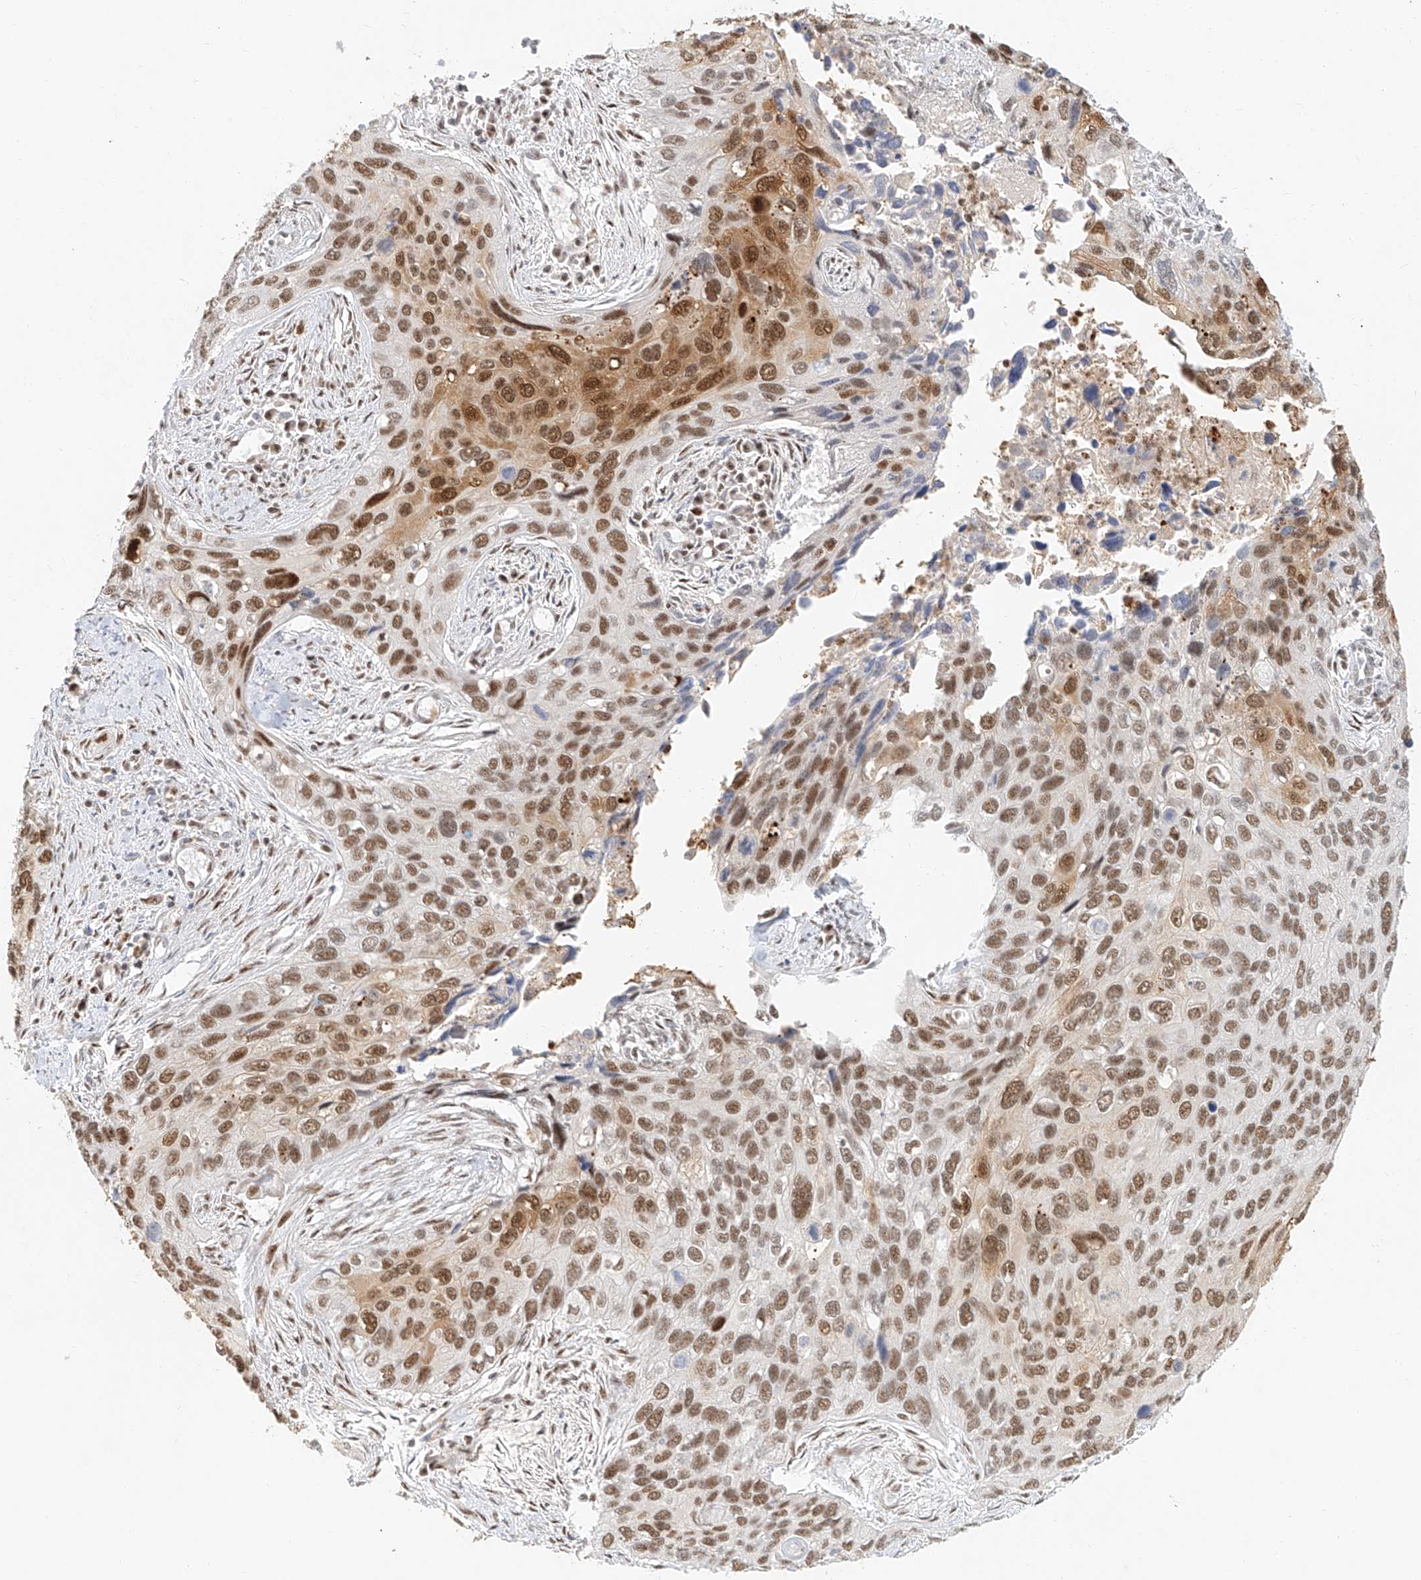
{"staining": {"intensity": "moderate", "quantity": ">75%", "location": "nuclear"}, "tissue": "cervical cancer", "cell_type": "Tumor cells", "image_type": "cancer", "snomed": [{"axis": "morphology", "description": "Squamous cell carcinoma, NOS"}, {"axis": "topography", "description": "Cervix"}], "caption": "Immunohistochemical staining of cervical squamous cell carcinoma demonstrates medium levels of moderate nuclear protein staining in about >75% of tumor cells. (brown staining indicates protein expression, while blue staining denotes nuclei).", "gene": "CXorf58", "patient": {"sex": "female", "age": 55}}